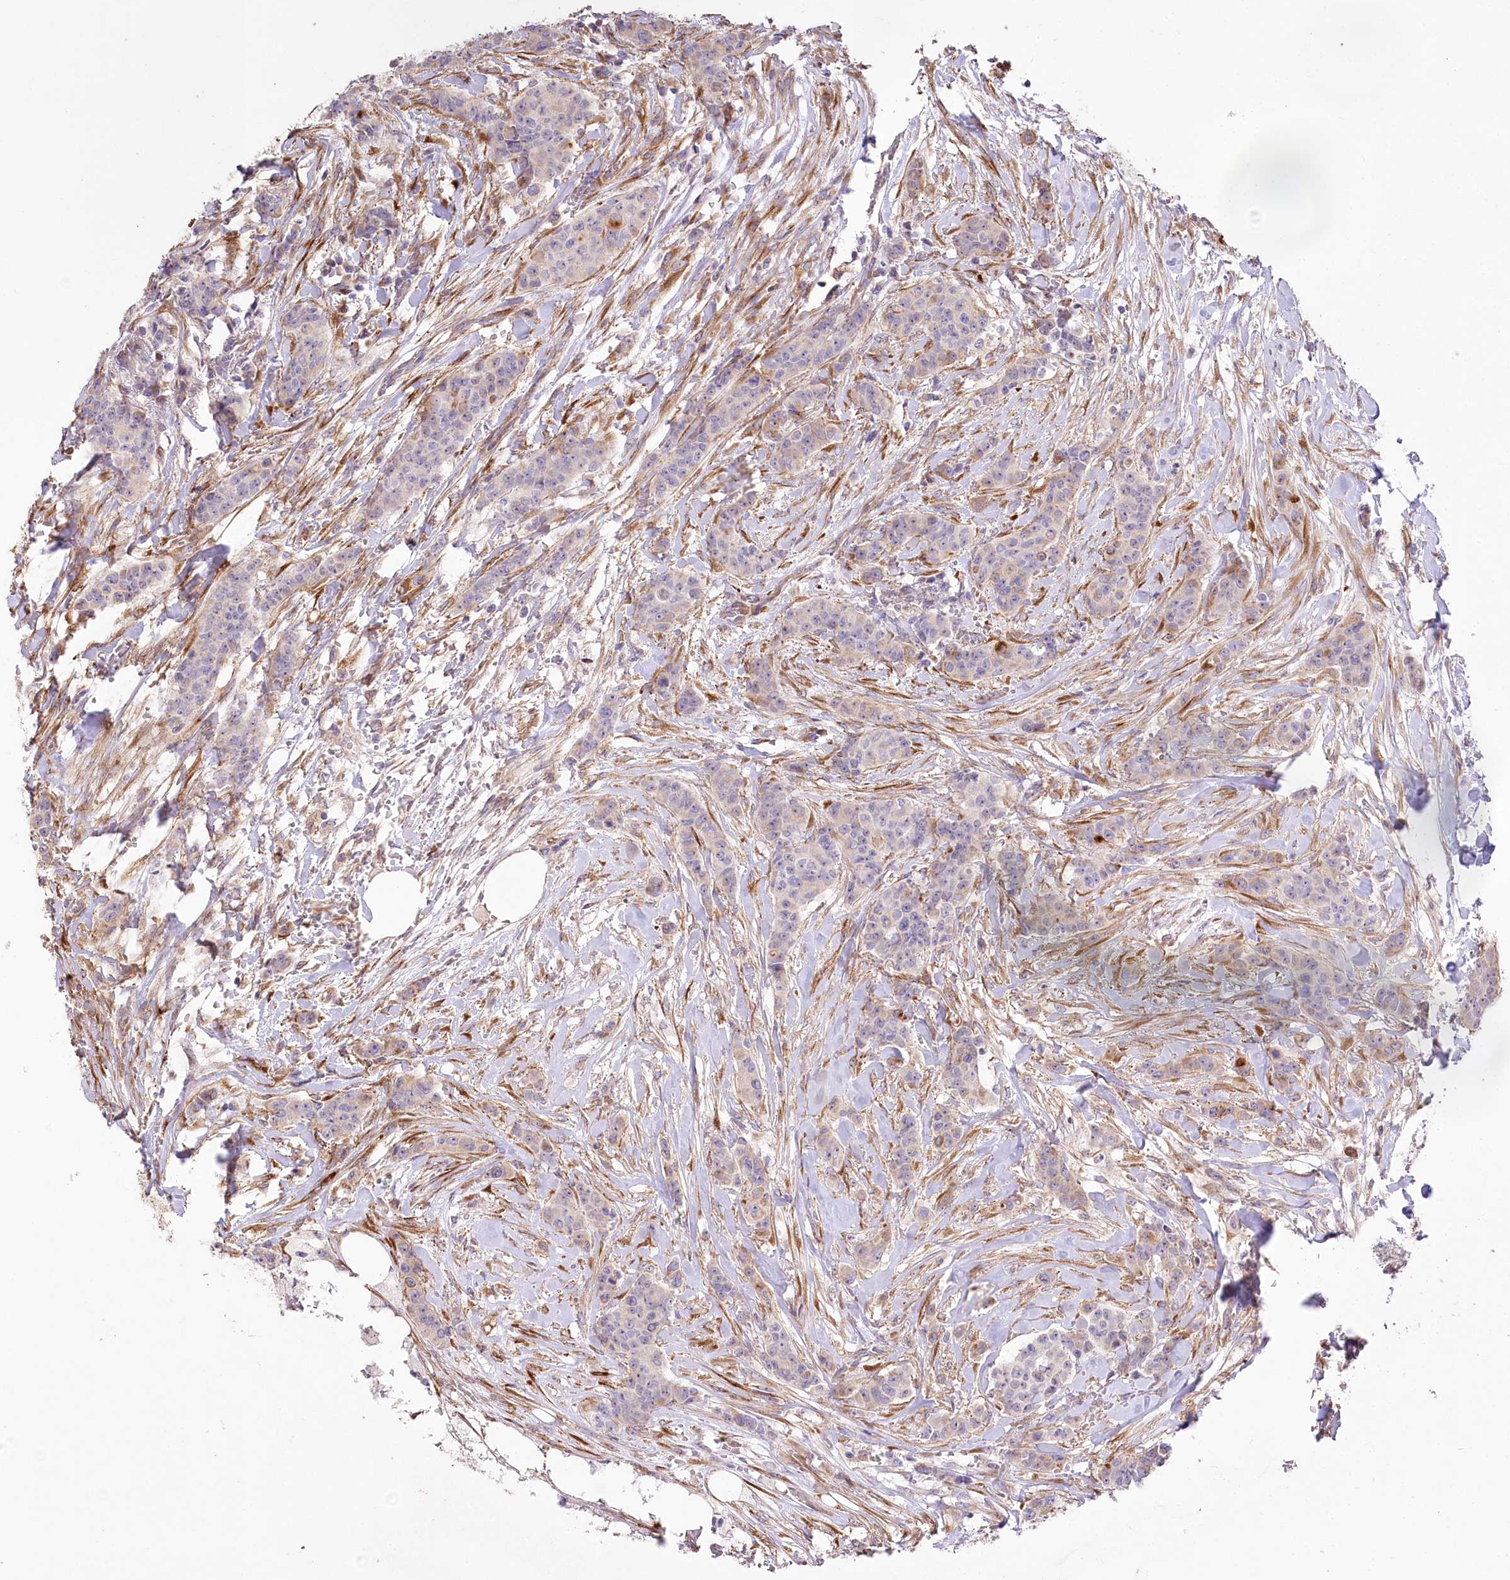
{"staining": {"intensity": "weak", "quantity": "<25%", "location": "cytoplasmic/membranous"}, "tissue": "breast cancer", "cell_type": "Tumor cells", "image_type": "cancer", "snomed": [{"axis": "morphology", "description": "Duct carcinoma"}, {"axis": "topography", "description": "Breast"}], "caption": "The immunohistochemistry (IHC) histopathology image has no significant positivity in tumor cells of breast cancer (infiltrating ductal carcinoma) tissue.", "gene": "RNF24", "patient": {"sex": "female", "age": 40}}